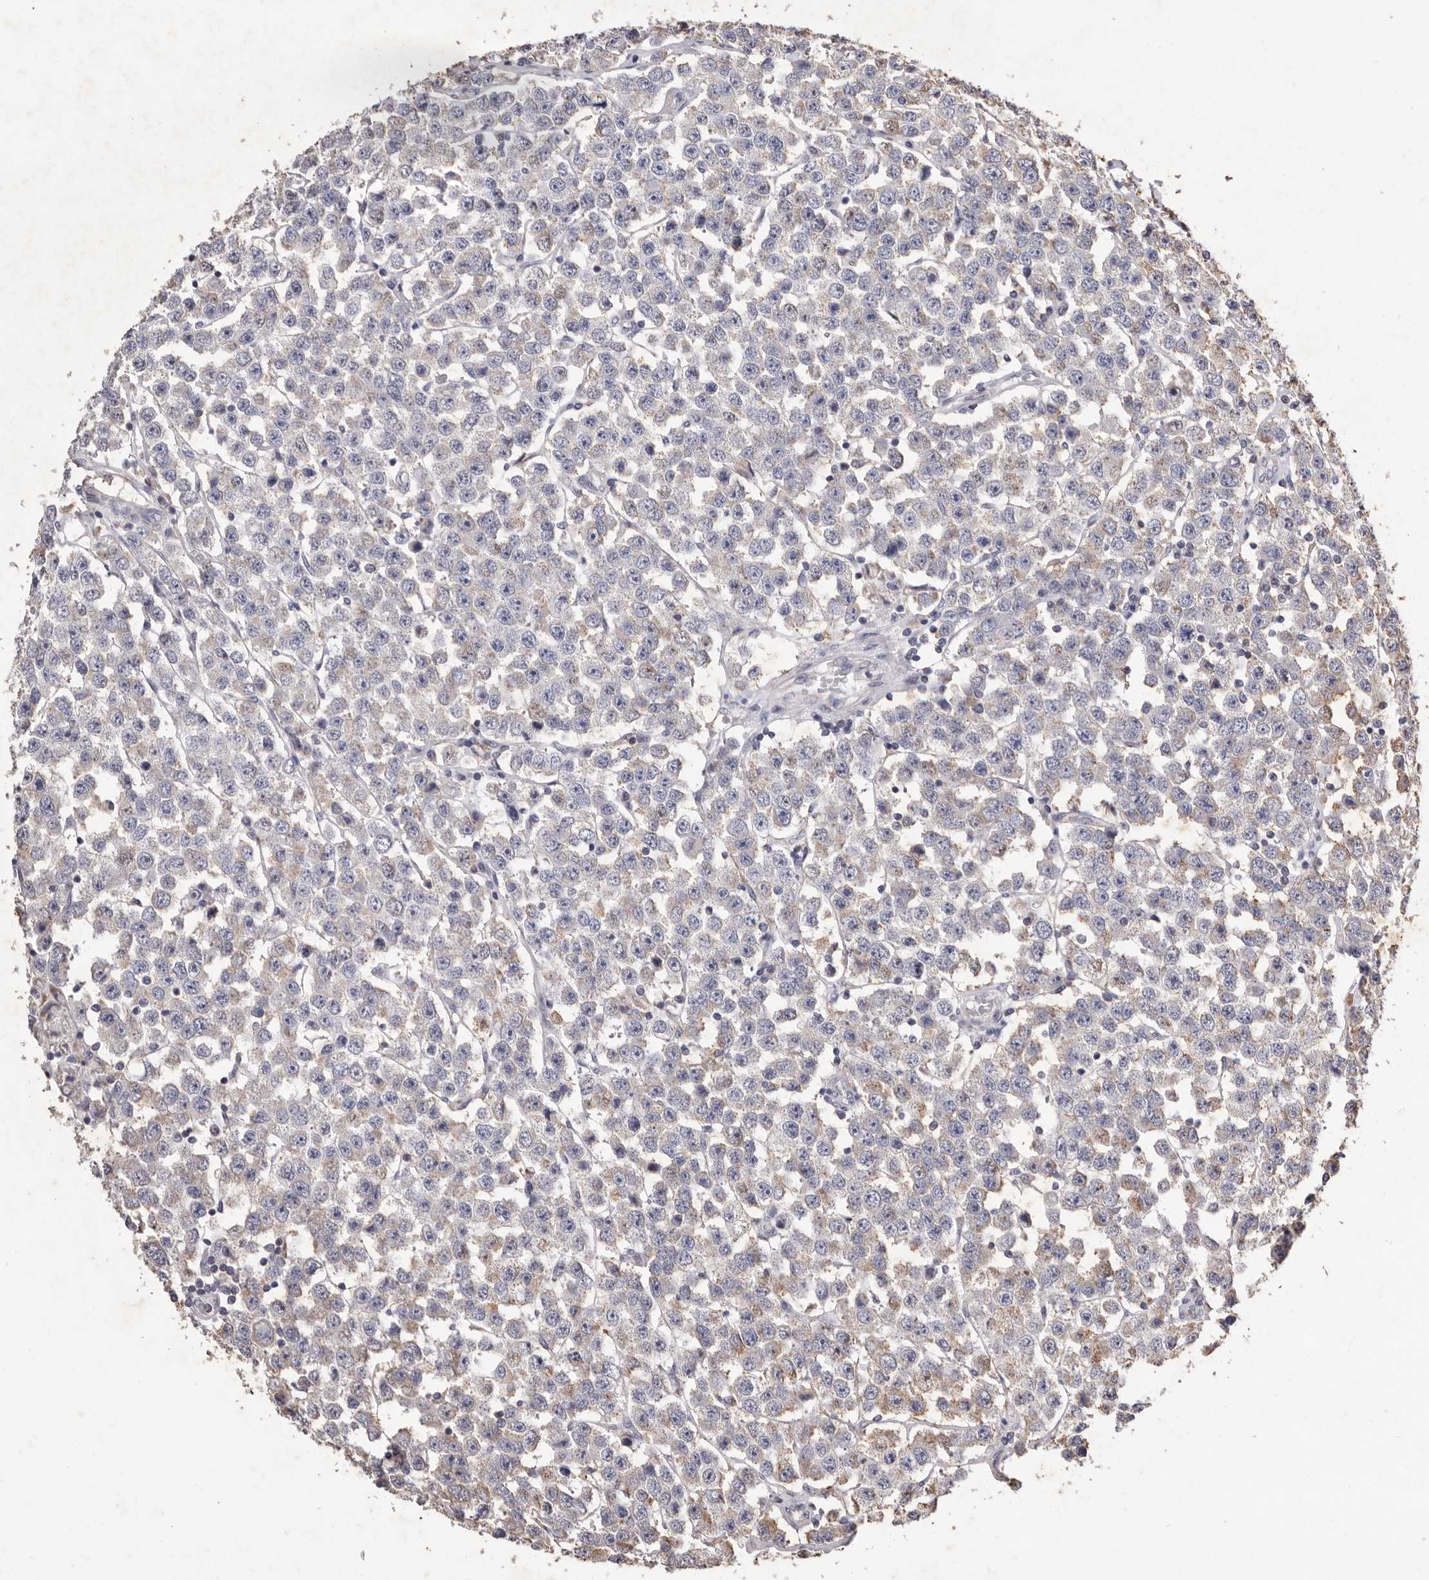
{"staining": {"intensity": "negative", "quantity": "none", "location": "none"}, "tissue": "testis cancer", "cell_type": "Tumor cells", "image_type": "cancer", "snomed": [{"axis": "morphology", "description": "Seminoma, NOS"}, {"axis": "topography", "description": "Testis"}], "caption": "Tumor cells show no significant positivity in testis seminoma.", "gene": "CXCL14", "patient": {"sex": "male", "age": 28}}